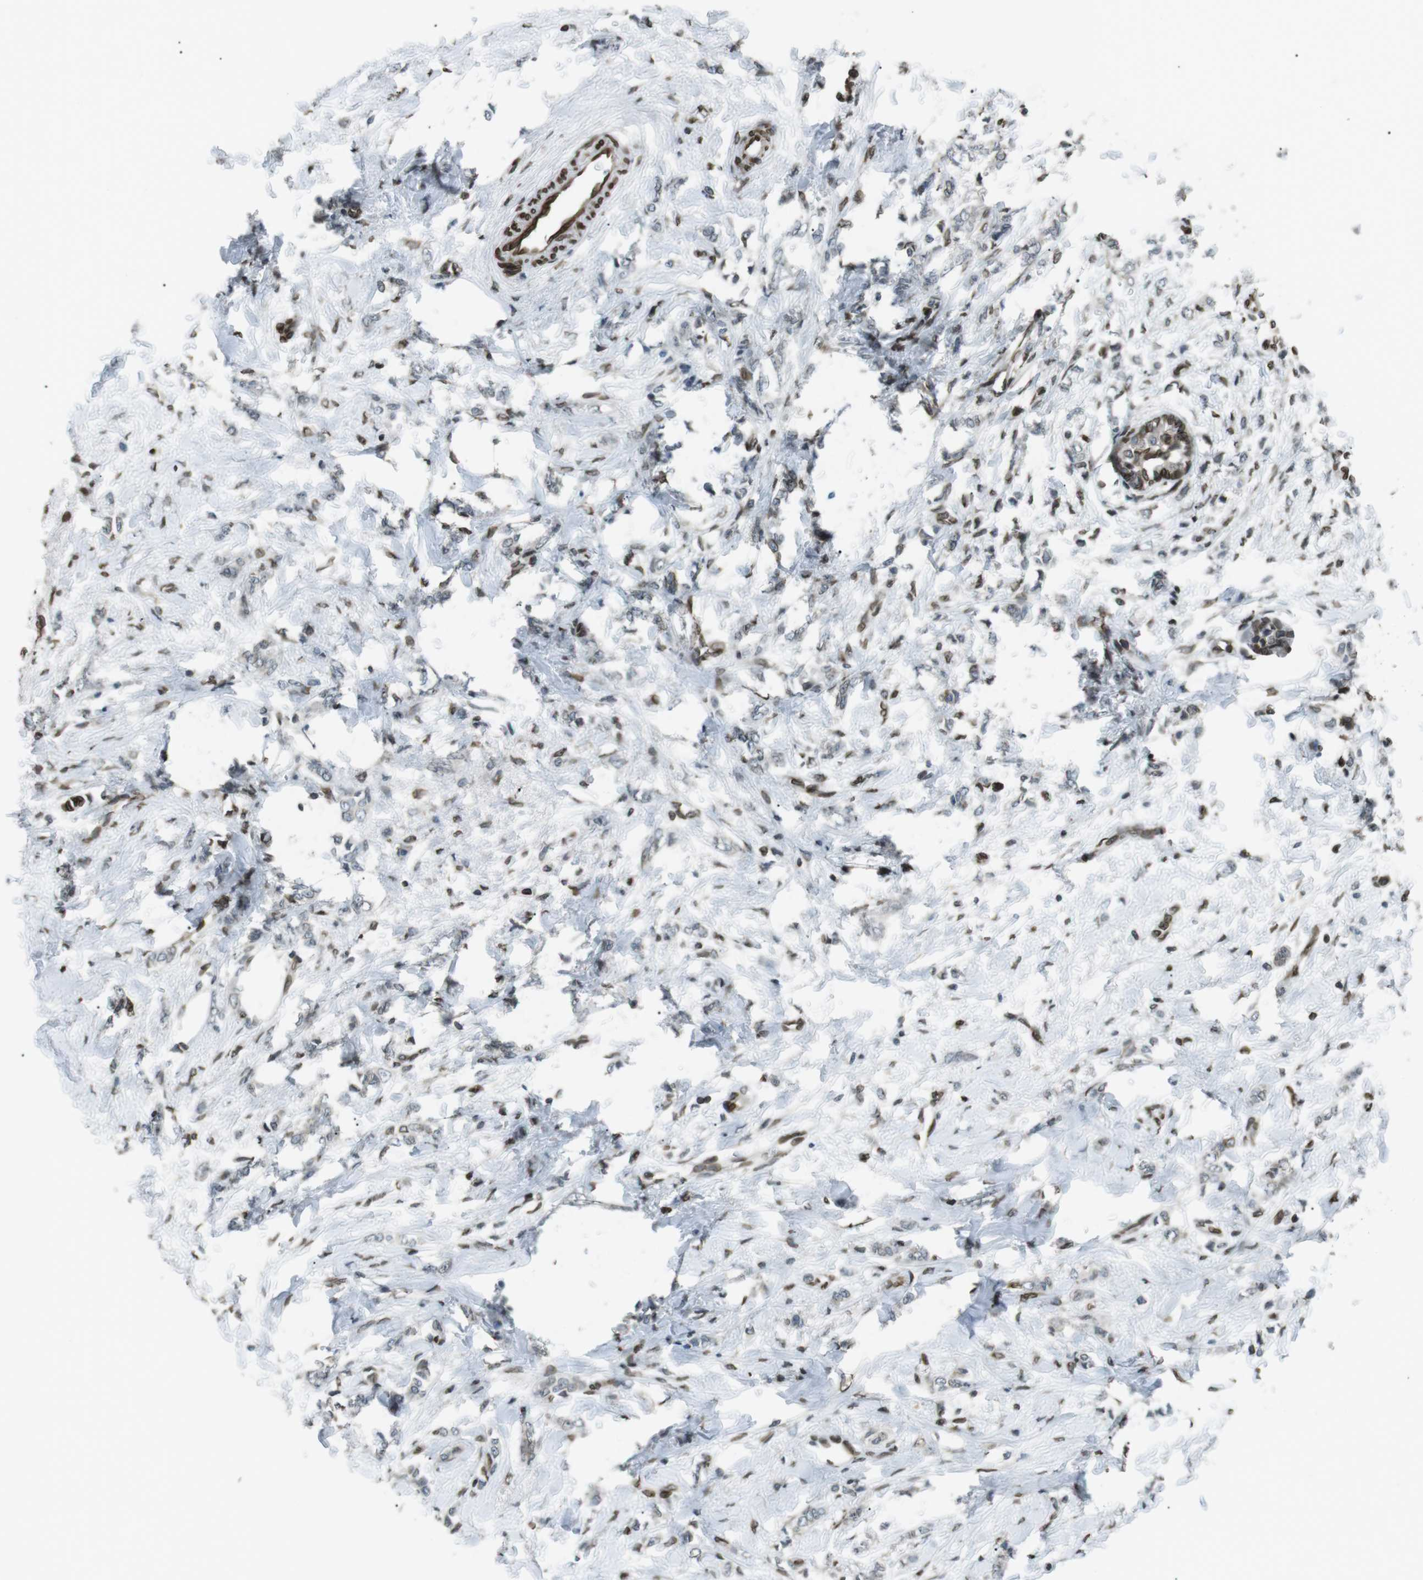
{"staining": {"intensity": "moderate", "quantity": "25%-75%", "location": "cytoplasmic/membranous,nuclear"}, "tissue": "breast cancer", "cell_type": "Tumor cells", "image_type": "cancer", "snomed": [{"axis": "morphology", "description": "Lobular carcinoma, in situ"}, {"axis": "morphology", "description": "Lobular carcinoma"}, {"axis": "topography", "description": "Breast"}], "caption": "Immunohistochemistry (IHC) micrograph of neoplastic tissue: breast cancer (lobular carcinoma) stained using IHC demonstrates medium levels of moderate protein expression localized specifically in the cytoplasmic/membranous and nuclear of tumor cells, appearing as a cytoplasmic/membranous and nuclear brown color.", "gene": "TMX4", "patient": {"sex": "female", "age": 41}}